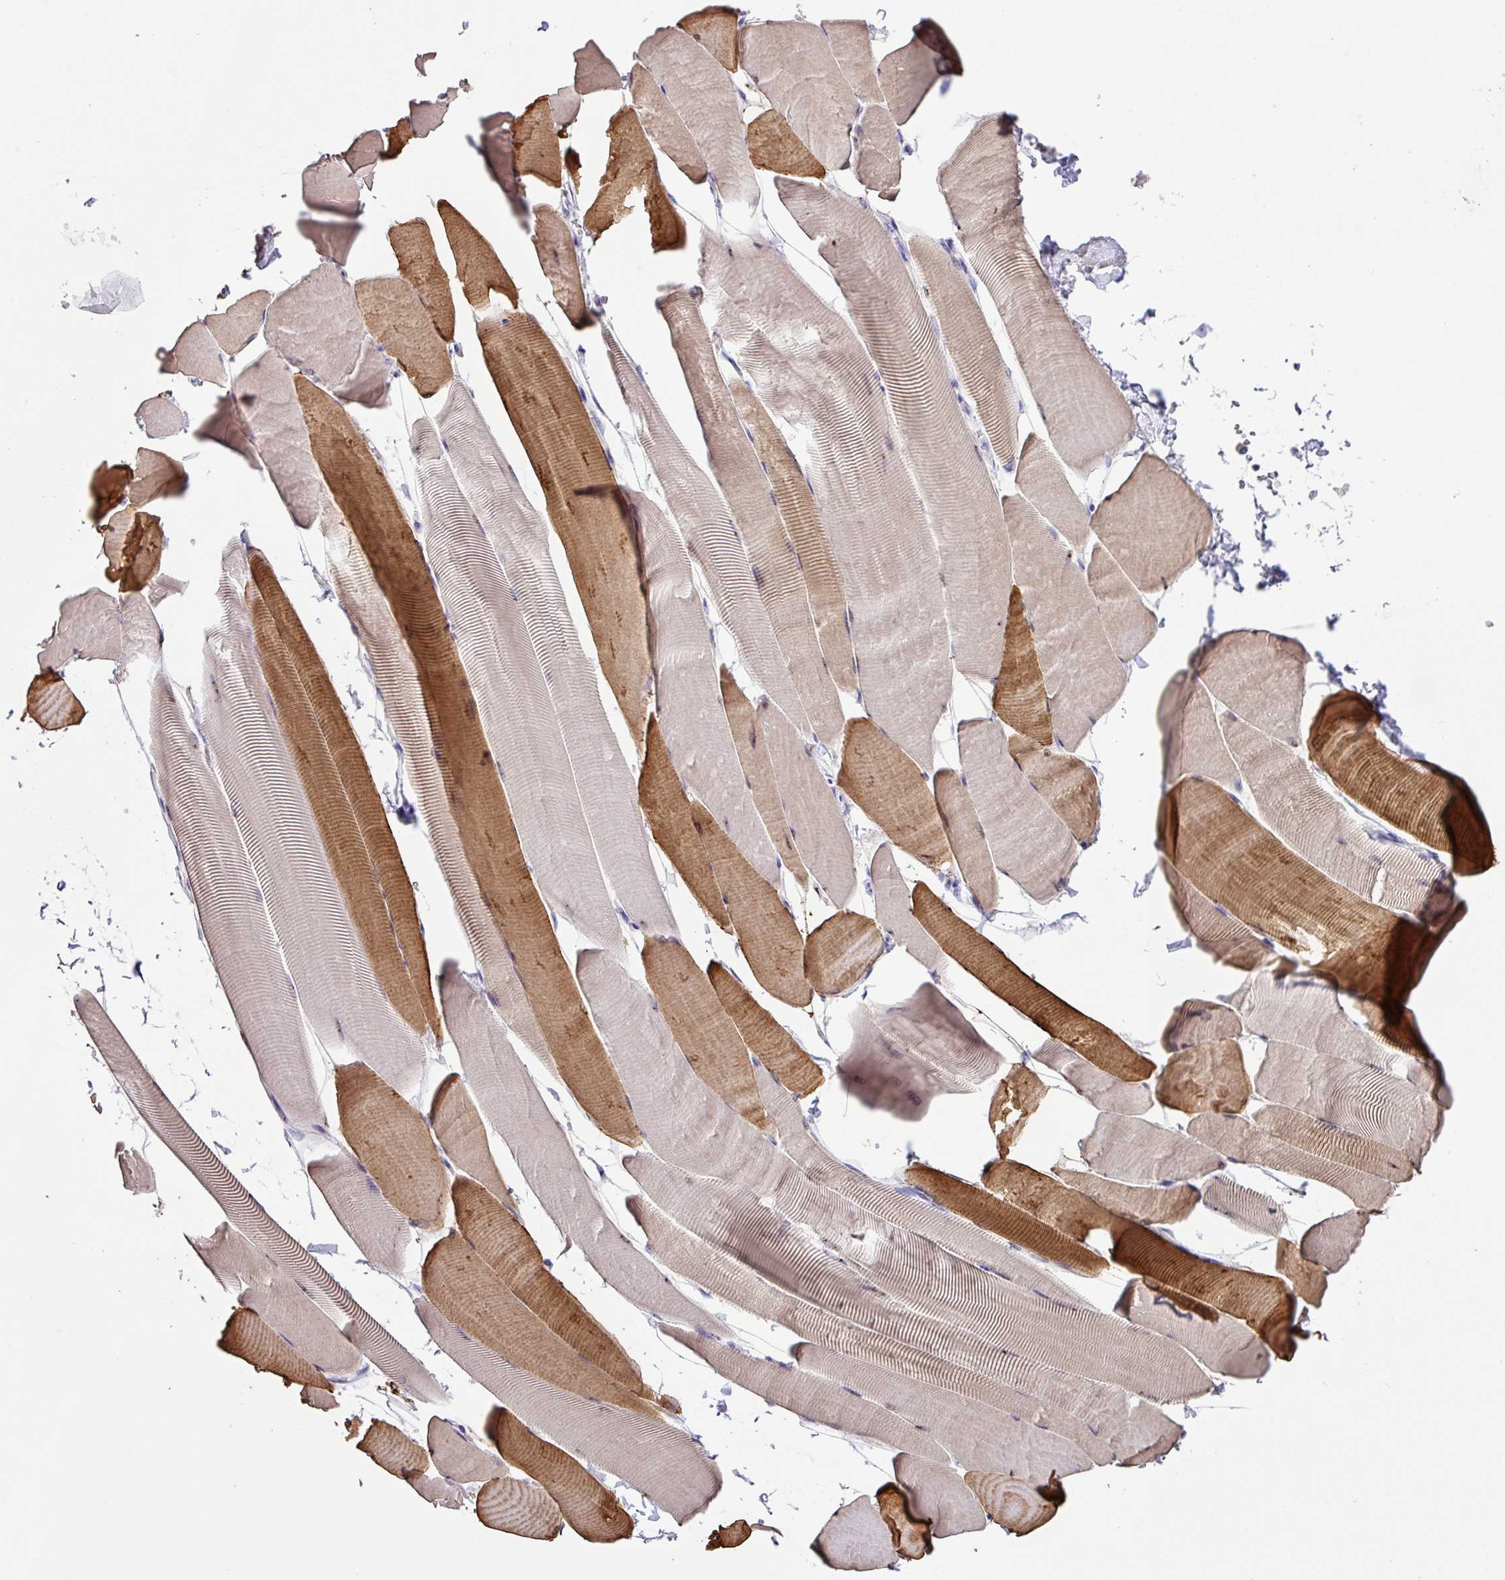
{"staining": {"intensity": "moderate", "quantity": "25%-75%", "location": "cytoplasmic/membranous"}, "tissue": "skeletal muscle", "cell_type": "Myocytes", "image_type": "normal", "snomed": [{"axis": "morphology", "description": "Normal tissue, NOS"}, {"axis": "topography", "description": "Skeletal muscle"}], "caption": "Moderate cytoplasmic/membranous expression is present in approximately 25%-75% of myocytes in unremarkable skeletal muscle.", "gene": "ZG16", "patient": {"sex": "male", "age": 25}}